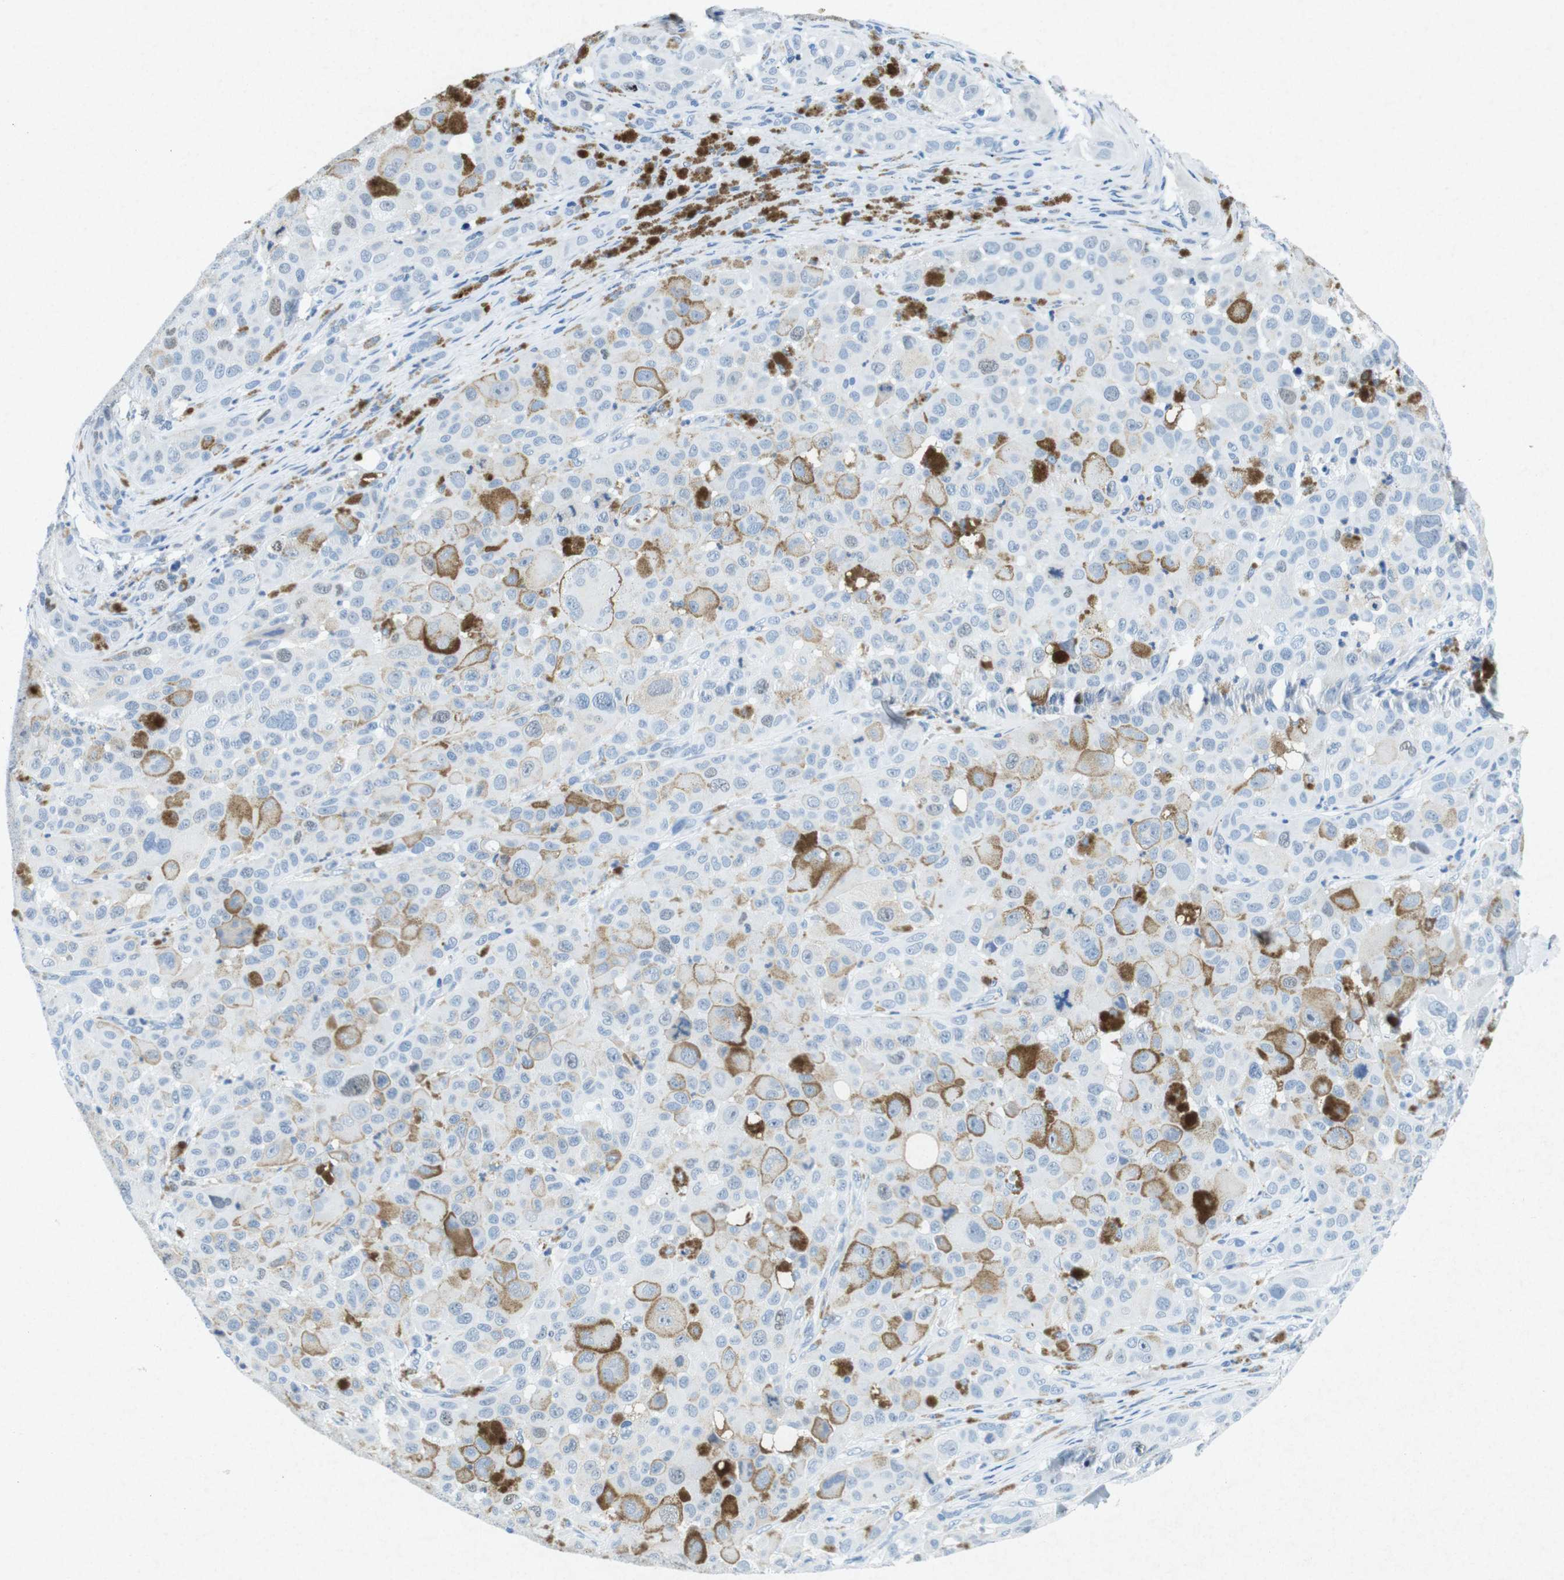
{"staining": {"intensity": "negative", "quantity": "none", "location": "none"}, "tissue": "melanoma", "cell_type": "Tumor cells", "image_type": "cancer", "snomed": [{"axis": "morphology", "description": "Malignant melanoma, NOS"}, {"axis": "topography", "description": "Skin"}], "caption": "There is no significant staining in tumor cells of melanoma.", "gene": "CTAG1B", "patient": {"sex": "male", "age": 96}}